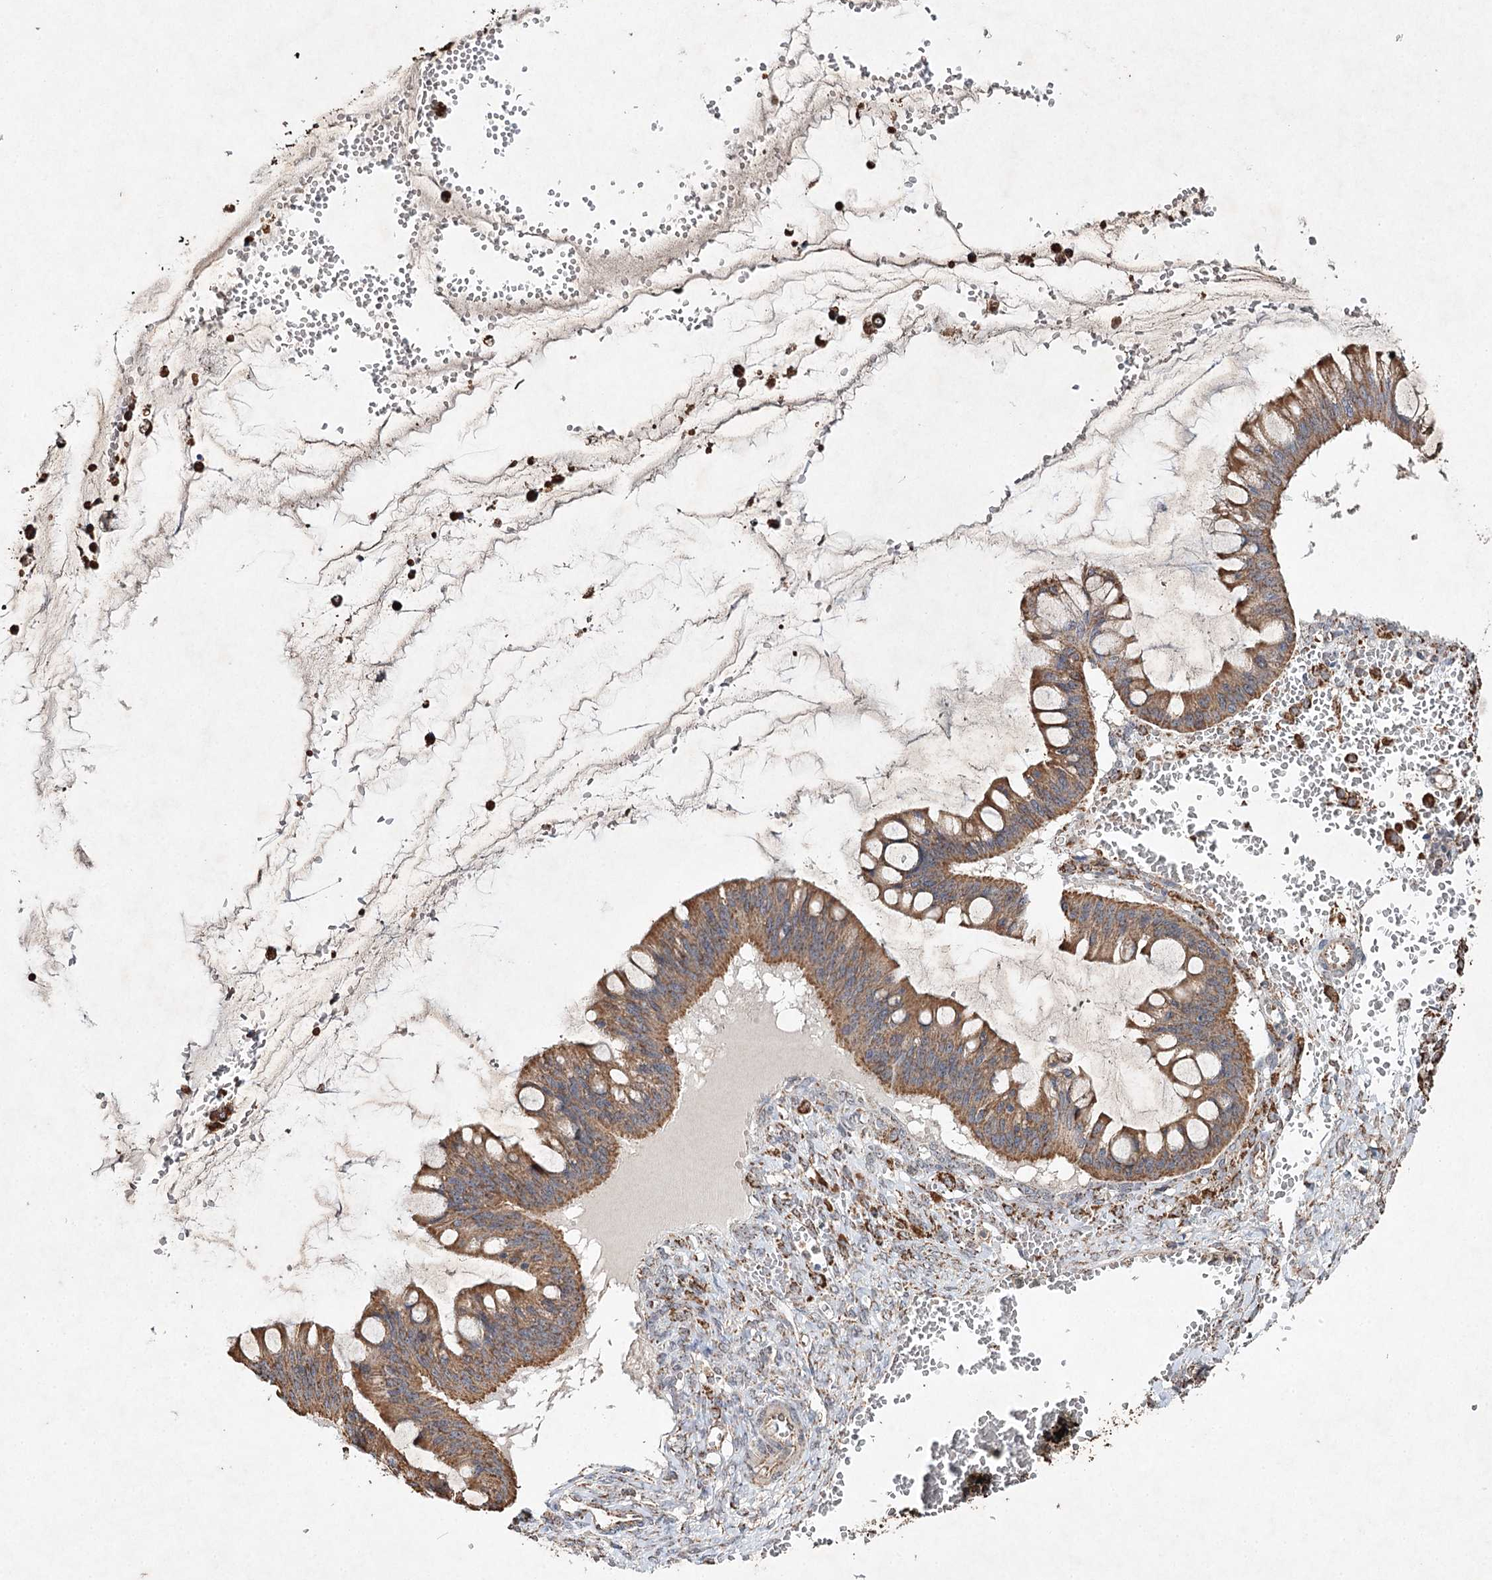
{"staining": {"intensity": "moderate", "quantity": ">75%", "location": "cytoplasmic/membranous"}, "tissue": "ovarian cancer", "cell_type": "Tumor cells", "image_type": "cancer", "snomed": [{"axis": "morphology", "description": "Cystadenocarcinoma, mucinous, NOS"}, {"axis": "topography", "description": "Ovary"}], "caption": "DAB immunohistochemical staining of human mucinous cystadenocarcinoma (ovarian) reveals moderate cytoplasmic/membranous protein expression in approximately >75% of tumor cells.", "gene": "PIK3CB", "patient": {"sex": "female", "age": 73}}